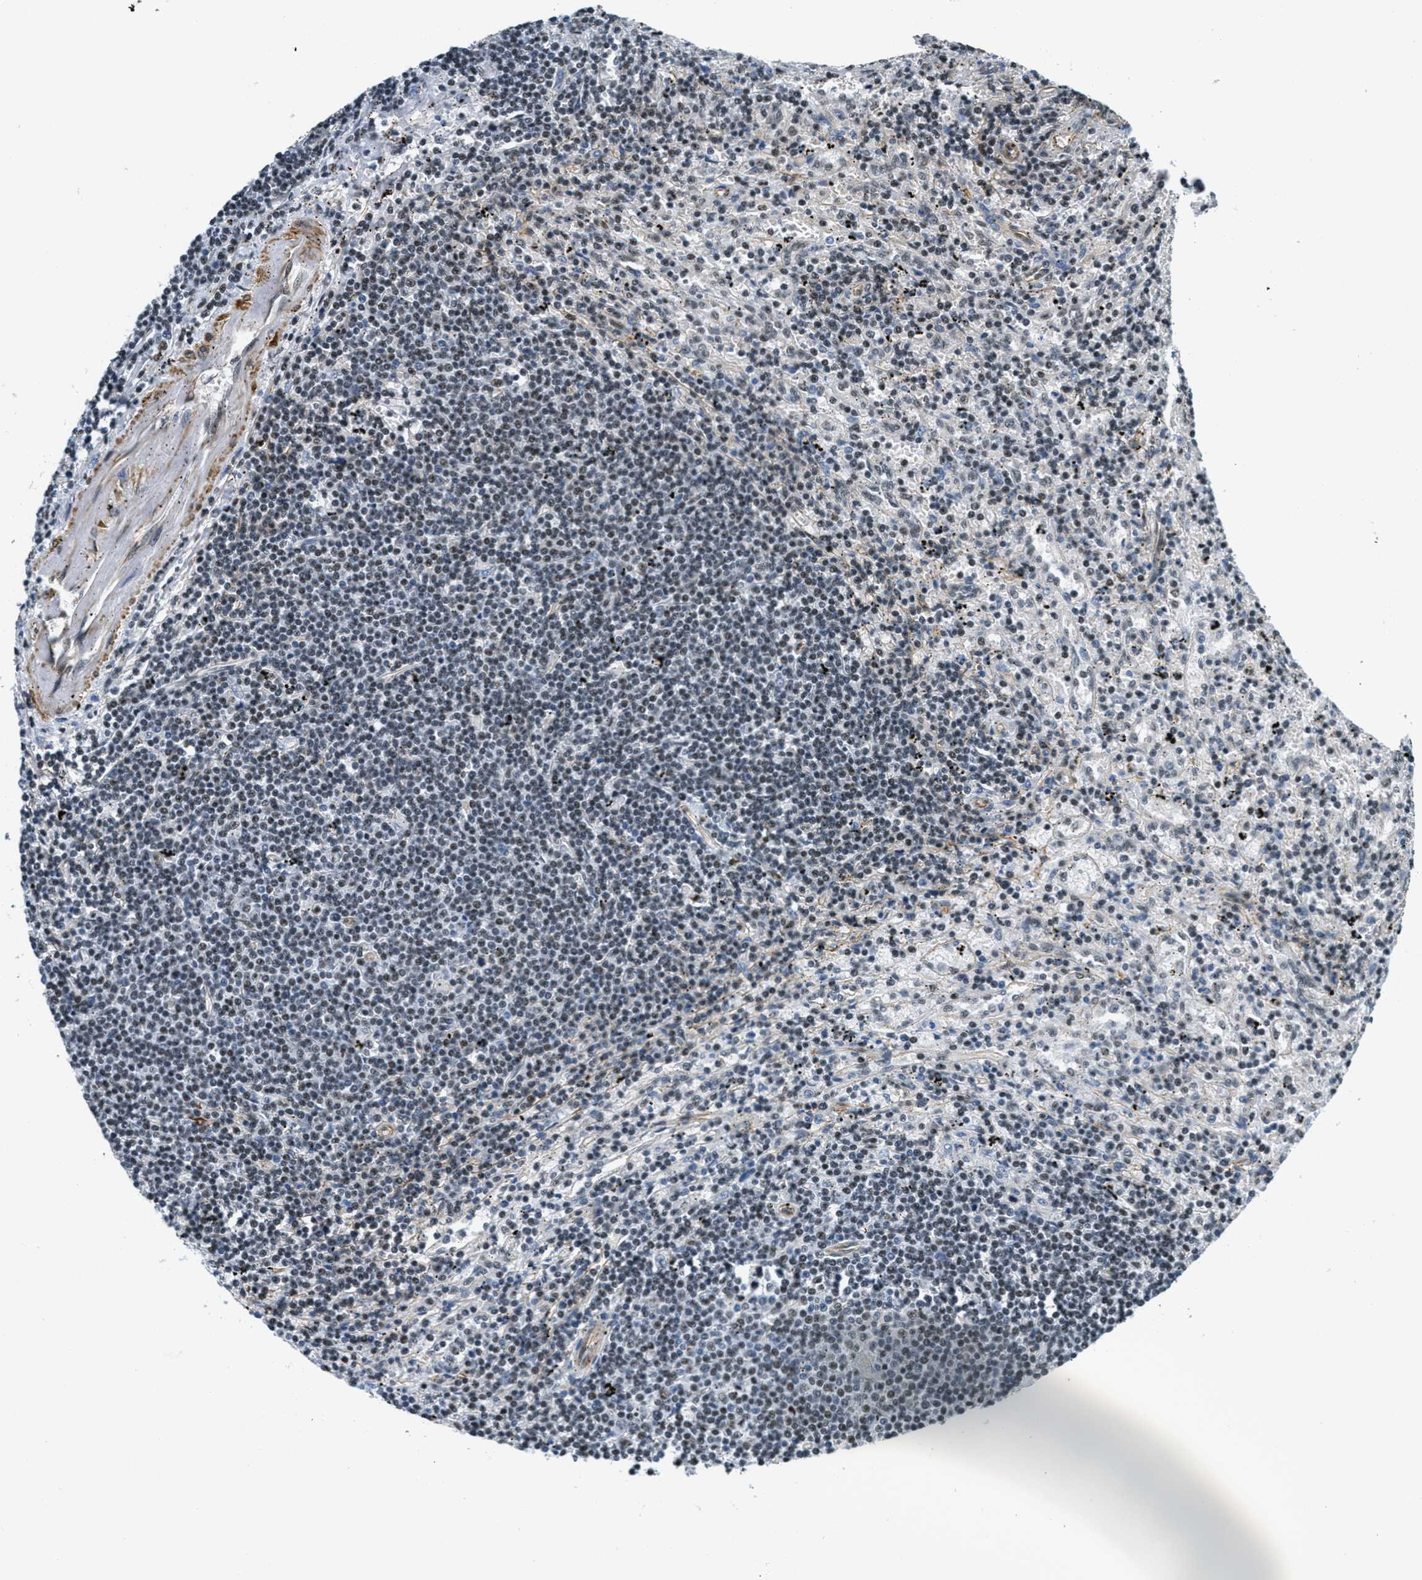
{"staining": {"intensity": "weak", "quantity": "25%-75%", "location": "nuclear"}, "tissue": "lymphoma", "cell_type": "Tumor cells", "image_type": "cancer", "snomed": [{"axis": "morphology", "description": "Malignant lymphoma, non-Hodgkin's type, Low grade"}, {"axis": "topography", "description": "Spleen"}], "caption": "This is an image of IHC staining of lymphoma, which shows weak staining in the nuclear of tumor cells.", "gene": "CFAP36", "patient": {"sex": "male", "age": 76}}